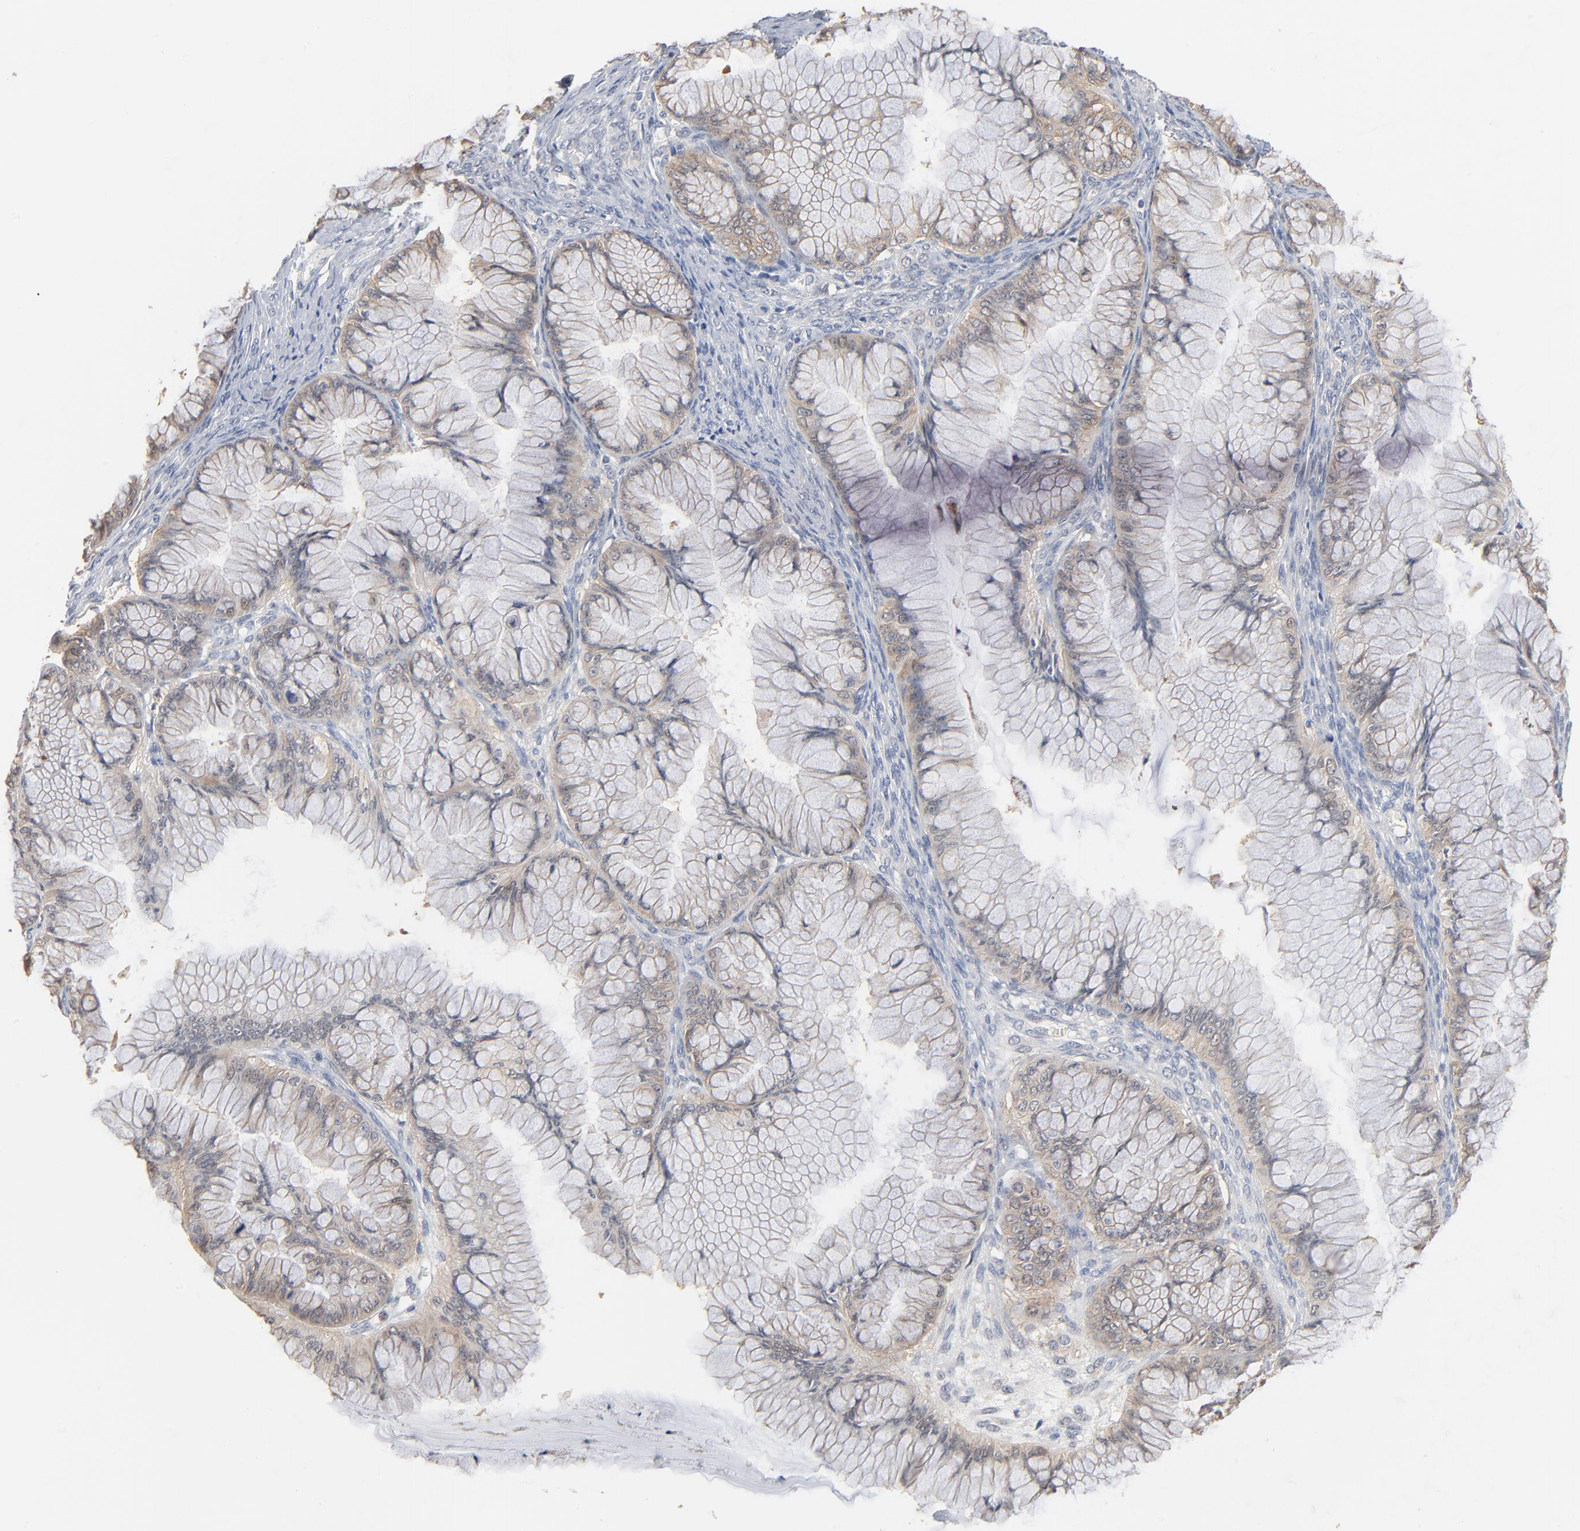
{"staining": {"intensity": "weak", "quantity": "25%-75%", "location": "cytoplasmic/membranous"}, "tissue": "ovarian cancer", "cell_type": "Tumor cells", "image_type": "cancer", "snomed": [{"axis": "morphology", "description": "Cystadenocarcinoma, mucinous, NOS"}, {"axis": "topography", "description": "Ovary"}], "caption": "Approximately 25%-75% of tumor cells in ovarian mucinous cystadenocarcinoma exhibit weak cytoplasmic/membranous protein expression as visualized by brown immunohistochemical staining.", "gene": "EPCAM", "patient": {"sex": "female", "age": 63}}